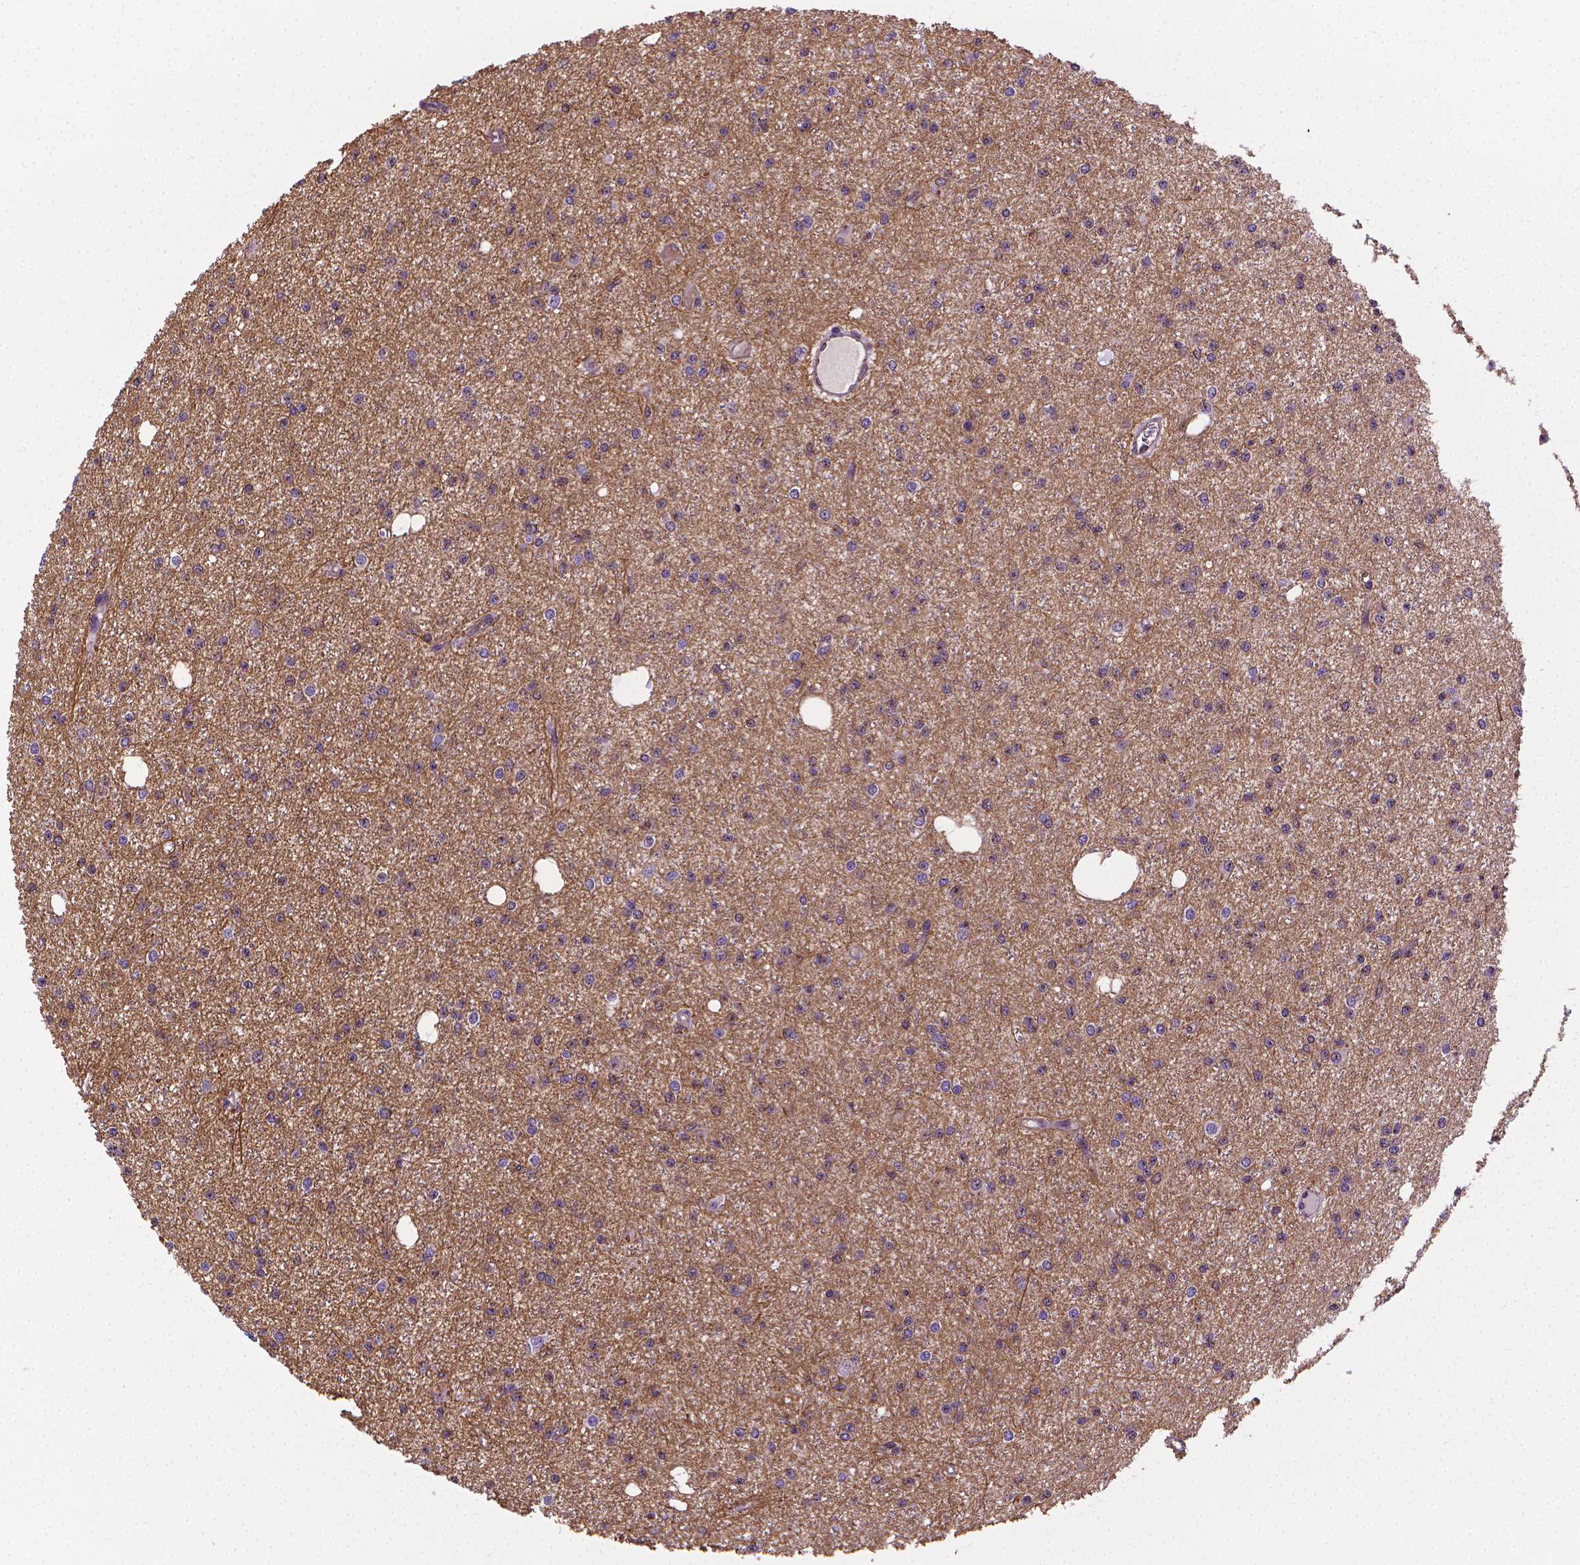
{"staining": {"intensity": "negative", "quantity": "none", "location": "none"}, "tissue": "glioma", "cell_type": "Tumor cells", "image_type": "cancer", "snomed": [{"axis": "morphology", "description": "Glioma, malignant, Low grade"}, {"axis": "topography", "description": "Brain"}], "caption": "Low-grade glioma (malignant) stained for a protein using immunohistochemistry (IHC) exhibits no staining tumor cells.", "gene": "SLC51B", "patient": {"sex": "male", "age": 27}}